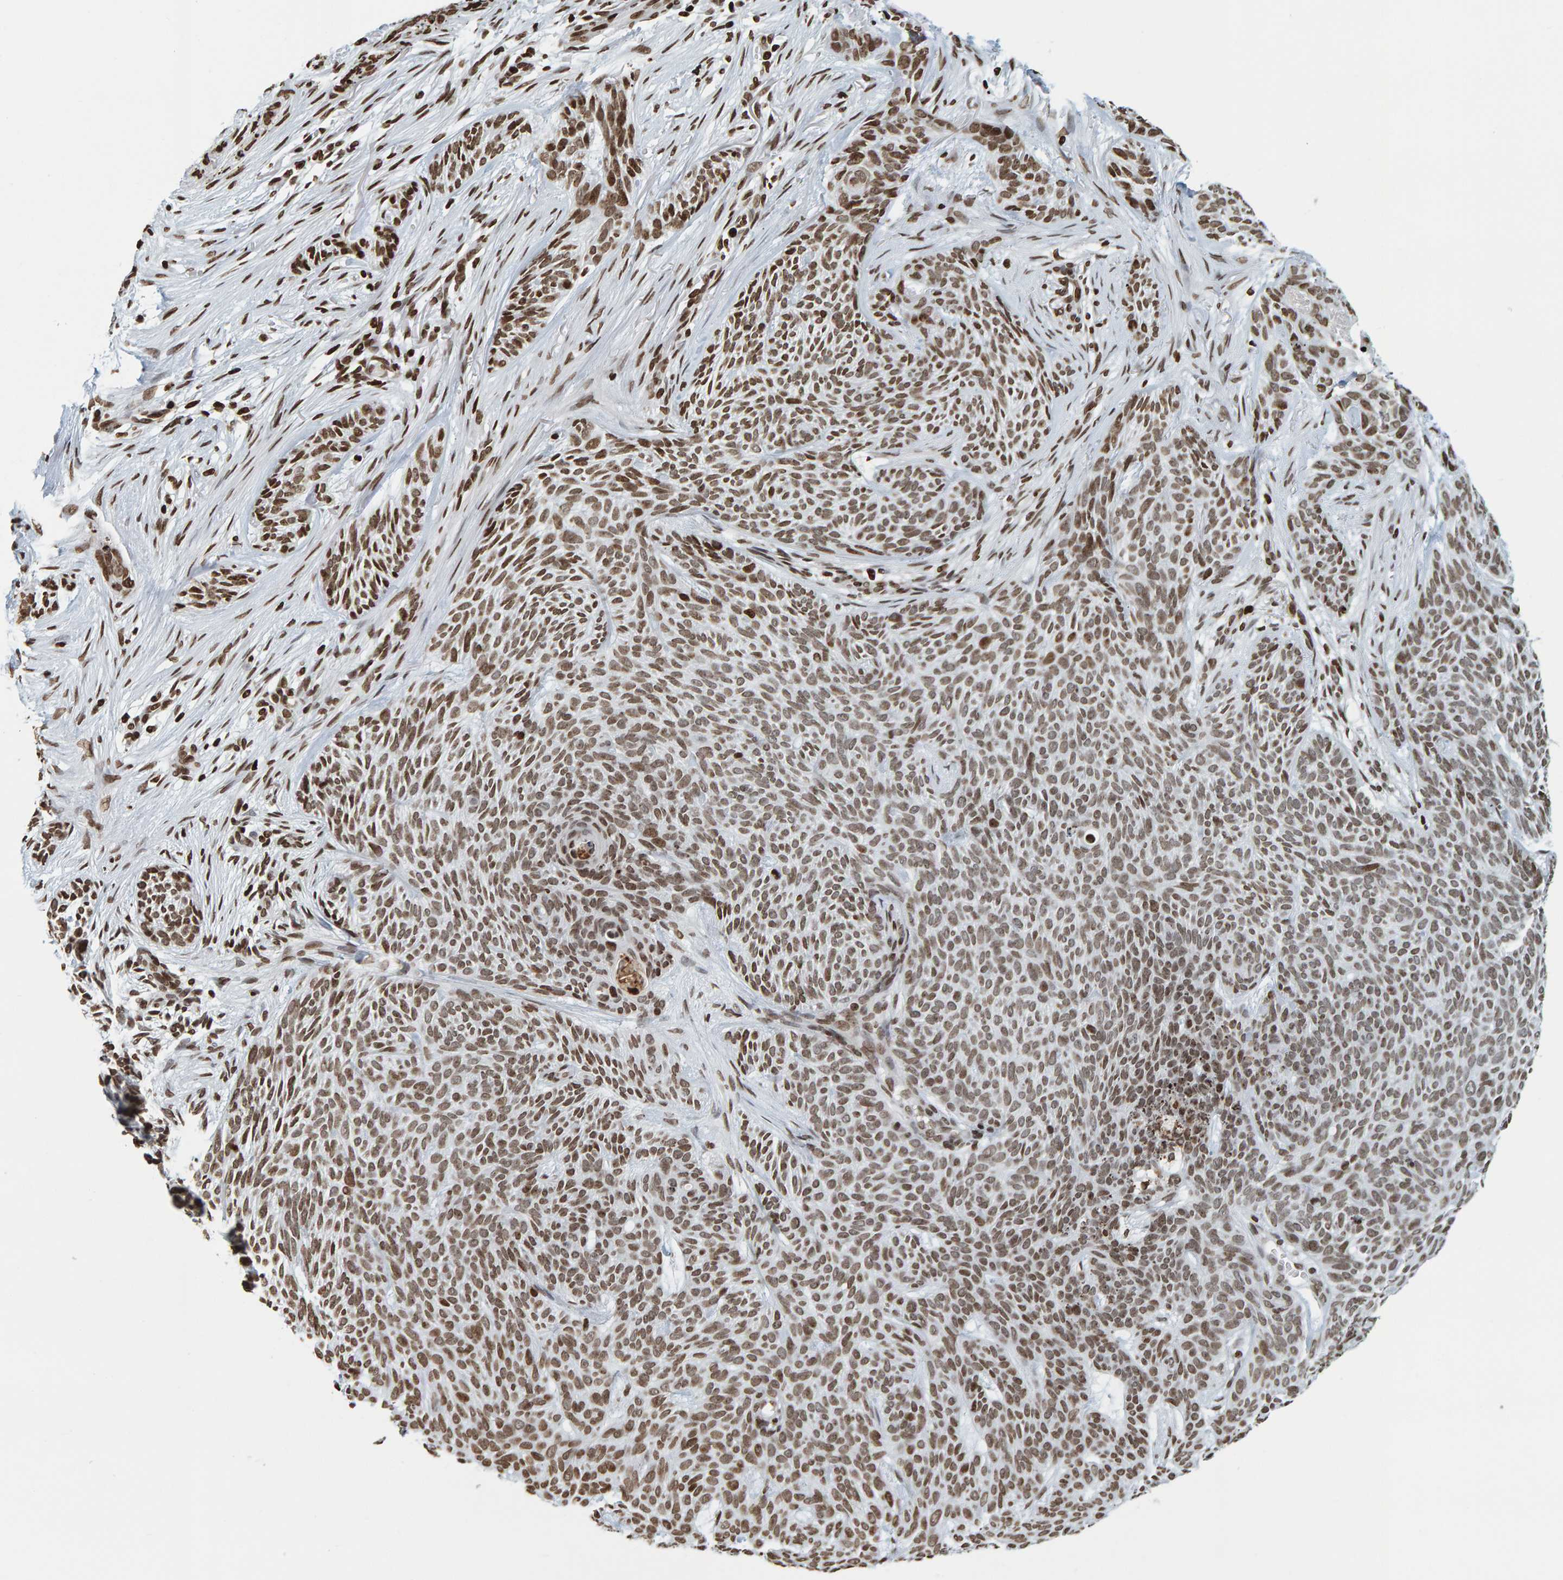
{"staining": {"intensity": "moderate", "quantity": ">75%", "location": "nuclear"}, "tissue": "skin cancer", "cell_type": "Tumor cells", "image_type": "cancer", "snomed": [{"axis": "morphology", "description": "Basal cell carcinoma"}, {"axis": "topography", "description": "Skin"}], "caption": "This is a micrograph of IHC staining of basal cell carcinoma (skin), which shows moderate expression in the nuclear of tumor cells.", "gene": "BRF2", "patient": {"sex": "female", "age": 59}}